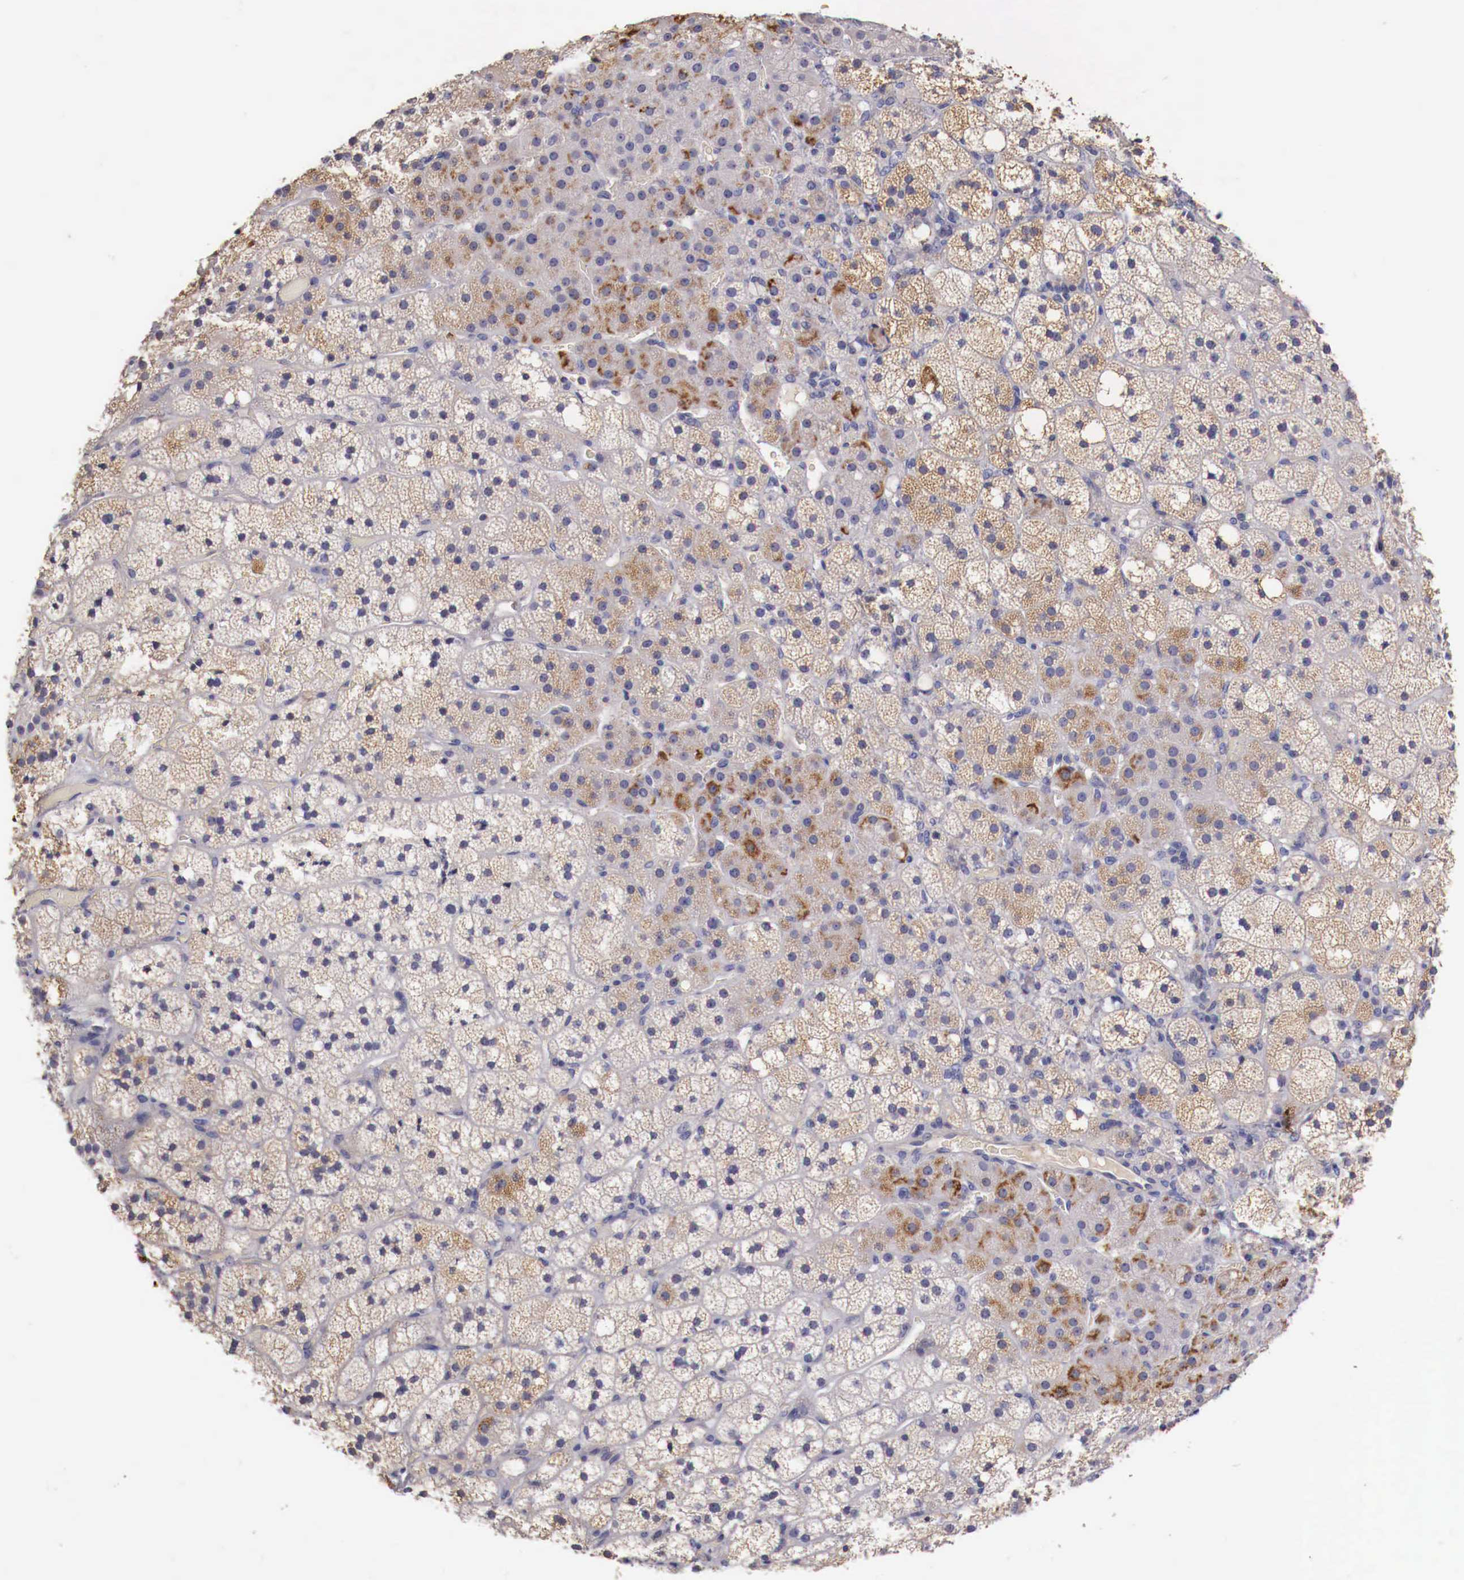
{"staining": {"intensity": "moderate", "quantity": "25%-75%", "location": "cytoplasmic/membranous"}, "tissue": "adrenal gland", "cell_type": "Glandular cells", "image_type": "normal", "snomed": [{"axis": "morphology", "description": "Normal tissue, NOS"}, {"axis": "topography", "description": "Adrenal gland"}], "caption": "Moderate cytoplasmic/membranous positivity is appreciated in approximately 25%-75% of glandular cells in normal adrenal gland.", "gene": "PITPNA", "patient": {"sex": "male", "age": 53}}